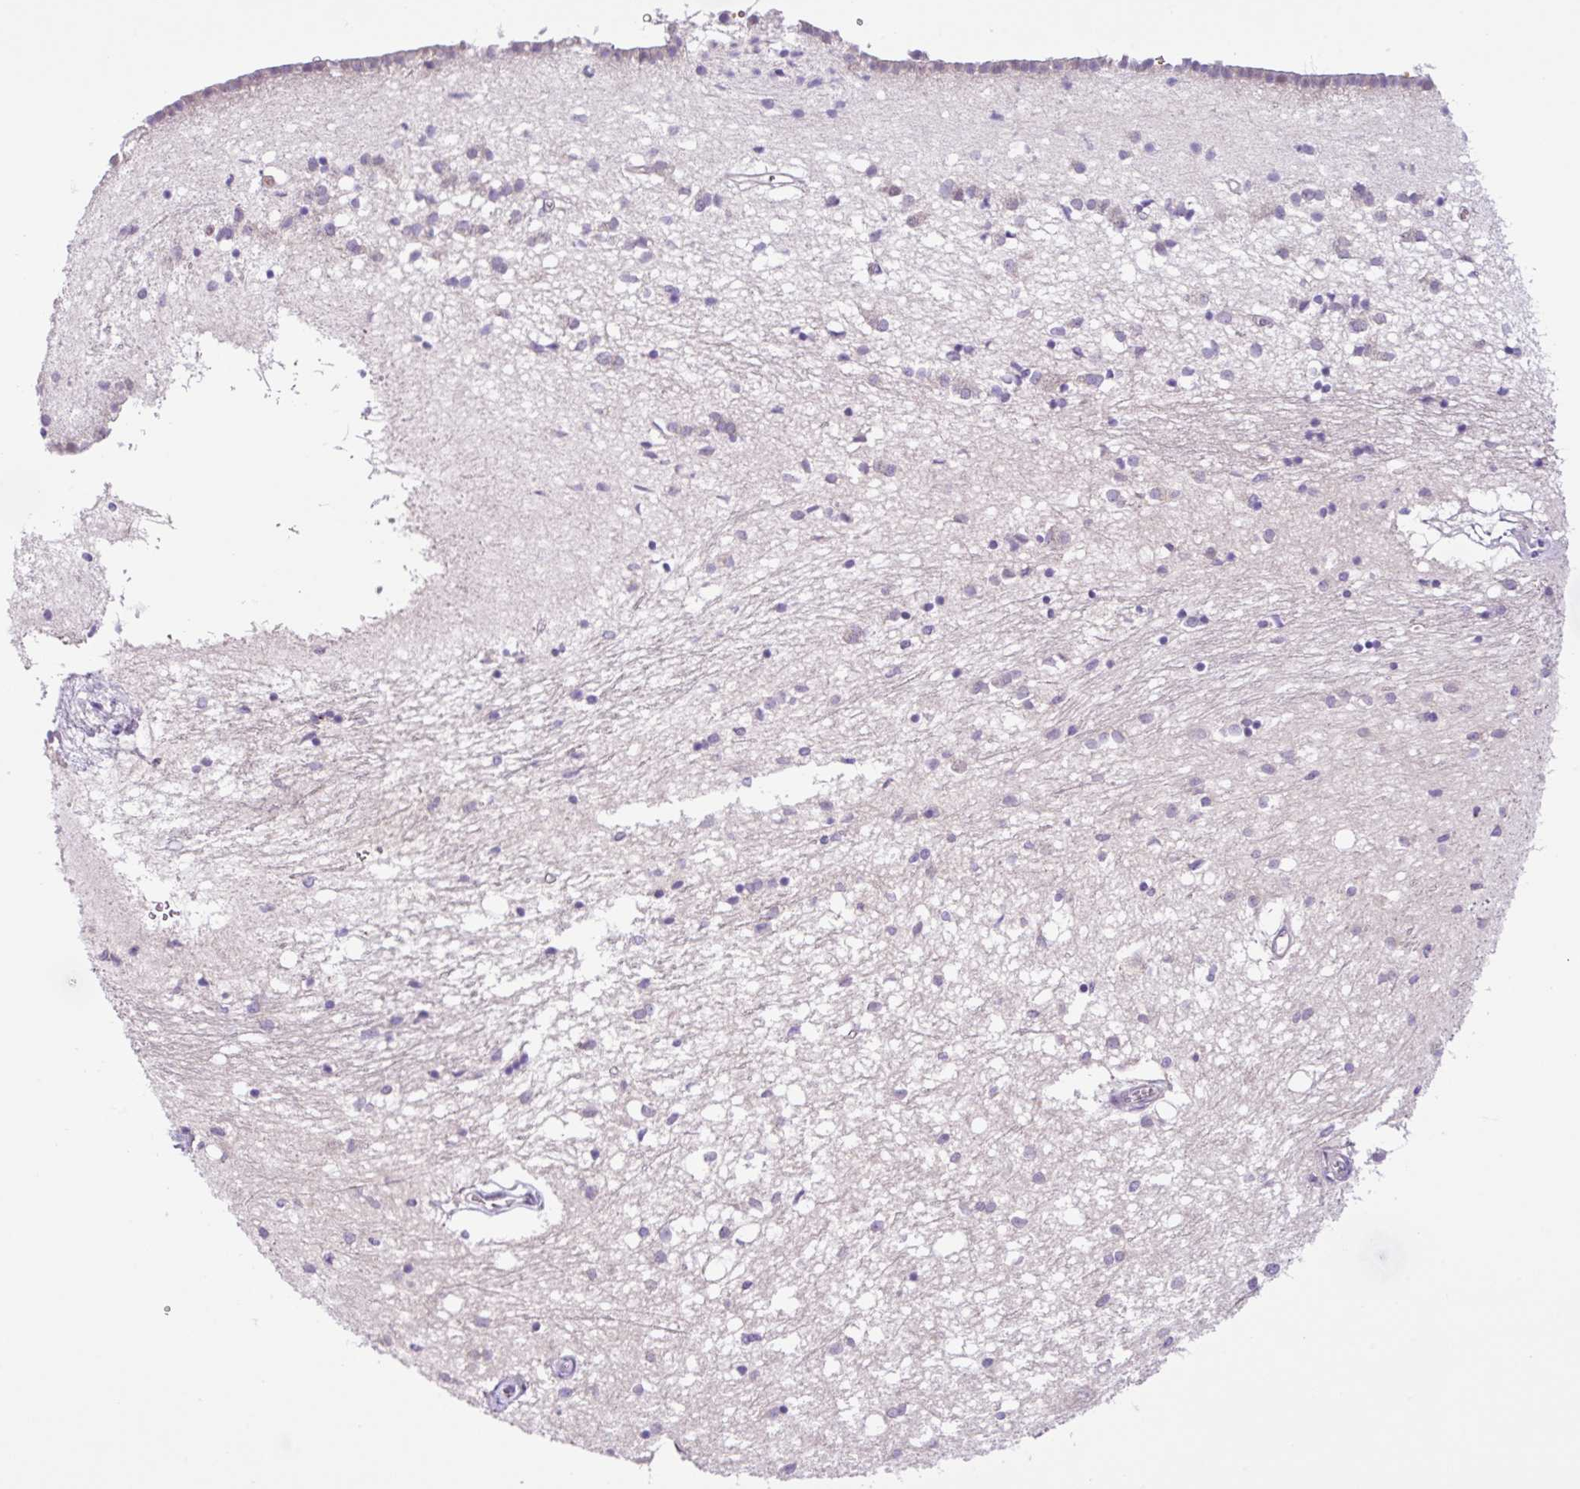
{"staining": {"intensity": "negative", "quantity": "none", "location": "none"}, "tissue": "caudate", "cell_type": "Glial cells", "image_type": "normal", "snomed": [{"axis": "morphology", "description": "Normal tissue, NOS"}, {"axis": "topography", "description": "Lateral ventricle wall"}], "caption": "Immunohistochemical staining of unremarkable caudate shows no significant staining in glial cells.", "gene": "TONSL", "patient": {"sex": "male", "age": 70}}